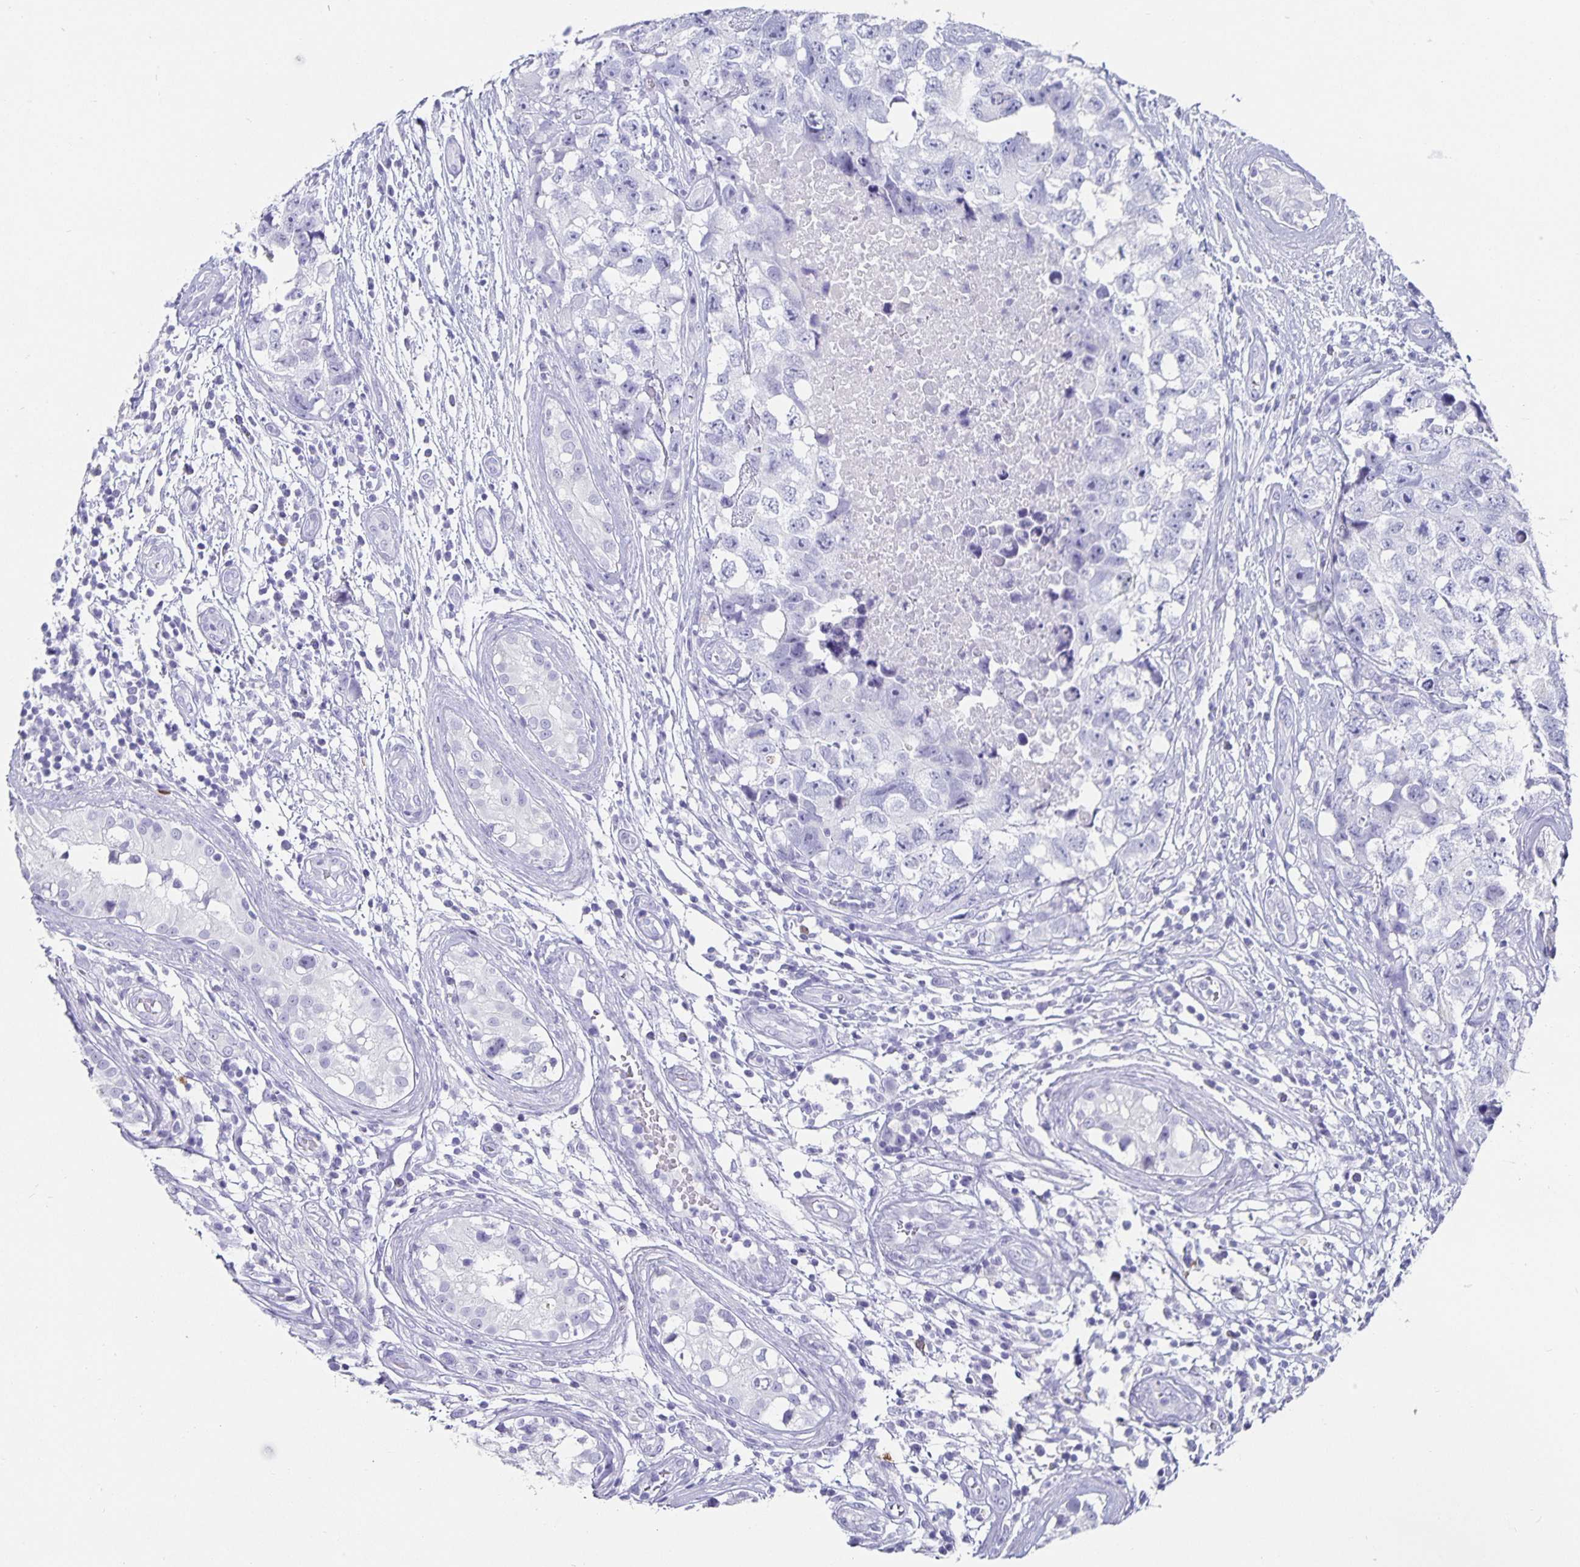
{"staining": {"intensity": "negative", "quantity": "none", "location": "none"}, "tissue": "testis cancer", "cell_type": "Tumor cells", "image_type": "cancer", "snomed": [{"axis": "morphology", "description": "Carcinoma, Embryonal, NOS"}, {"axis": "topography", "description": "Testis"}], "caption": "A photomicrograph of testis embryonal carcinoma stained for a protein demonstrates no brown staining in tumor cells. Nuclei are stained in blue.", "gene": "CHGA", "patient": {"sex": "male", "age": 22}}